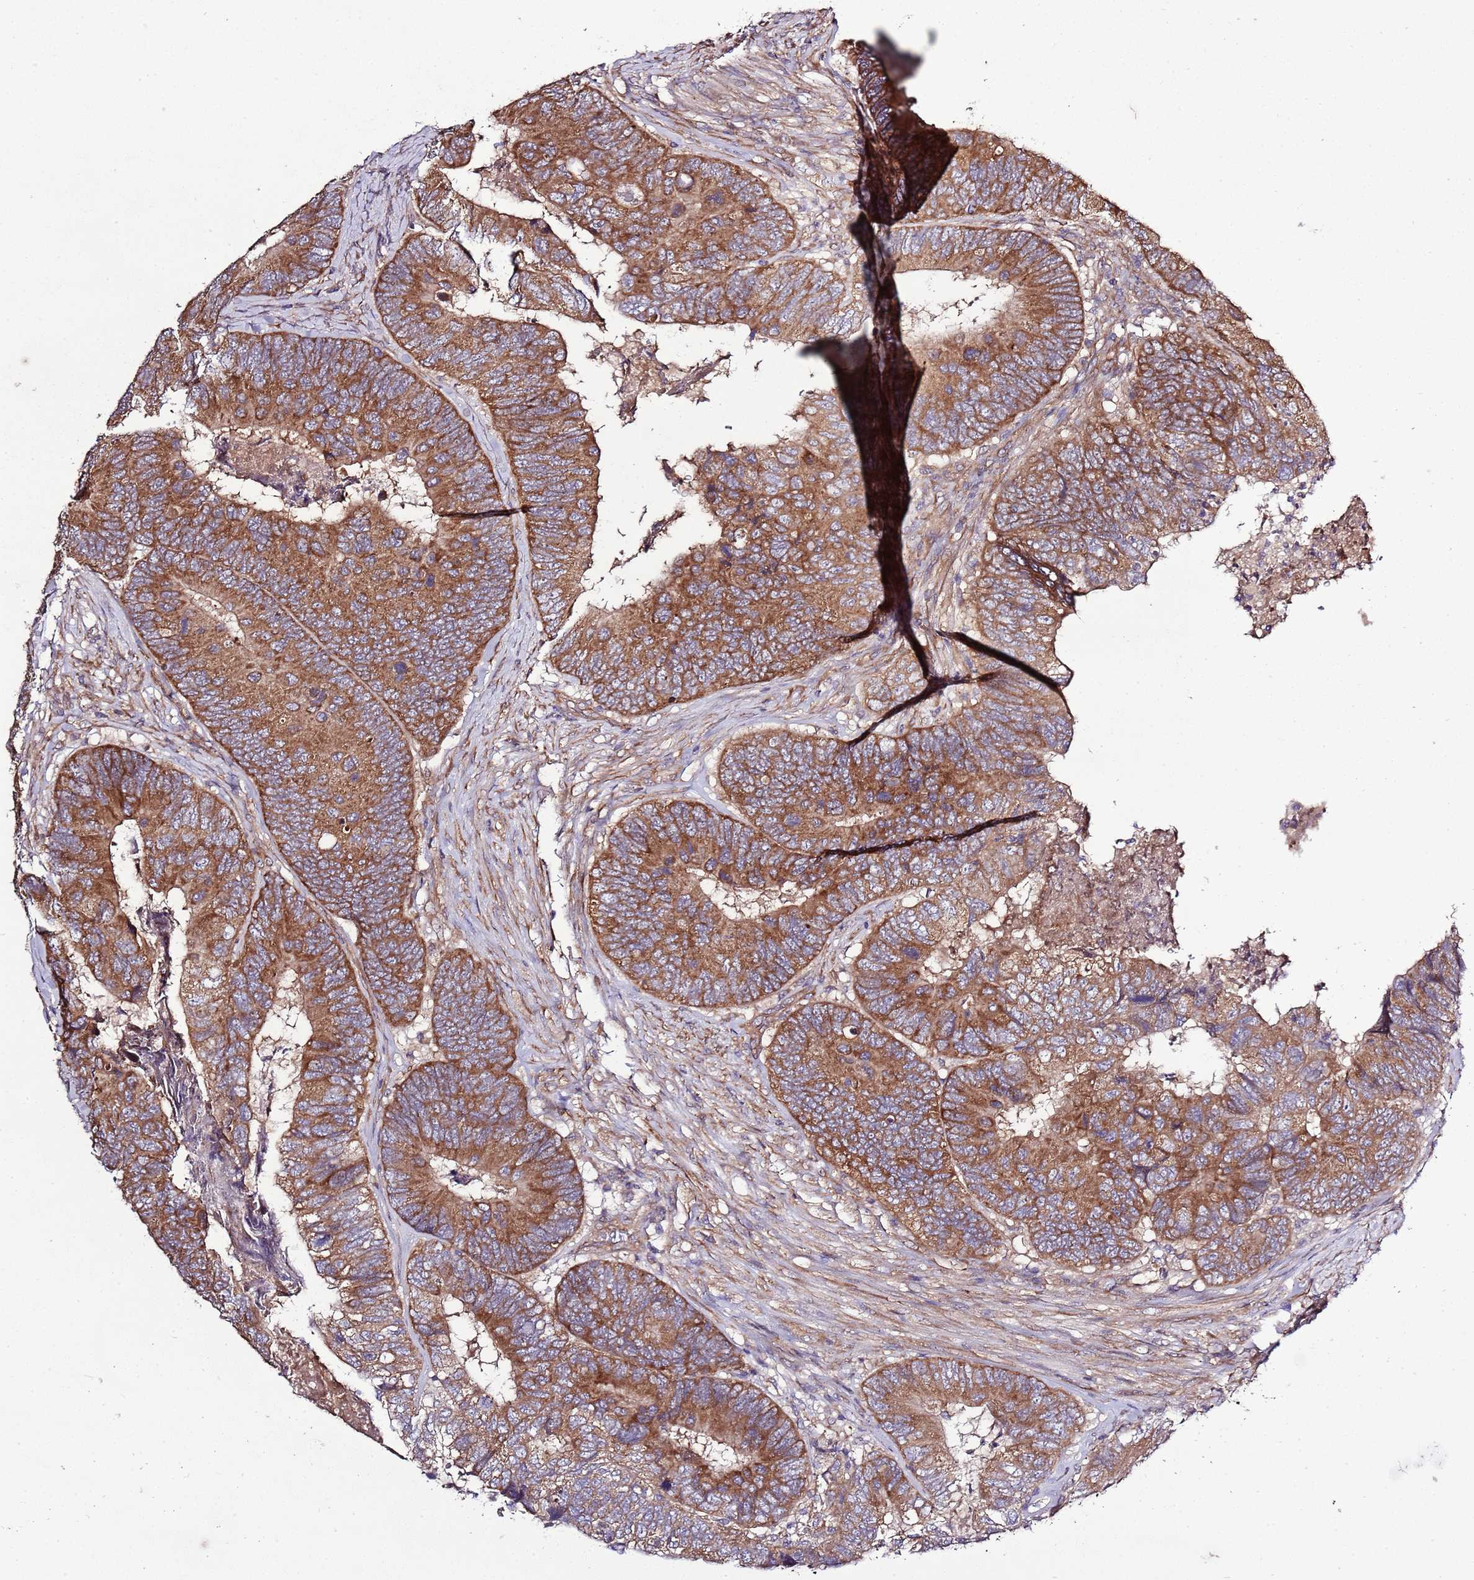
{"staining": {"intensity": "strong", "quantity": ">75%", "location": "cytoplasmic/membranous"}, "tissue": "colorectal cancer", "cell_type": "Tumor cells", "image_type": "cancer", "snomed": [{"axis": "morphology", "description": "Adenocarcinoma, NOS"}, {"axis": "topography", "description": "Colon"}], "caption": "Immunohistochemical staining of colorectal cancer (adenocarcinoma) exhibits high levels of strong cytoplasmic/membranous staining in approximately >75% of tumor cells.", "gene": "MFNG", "patient": {"sex": "female", "age": 67}}